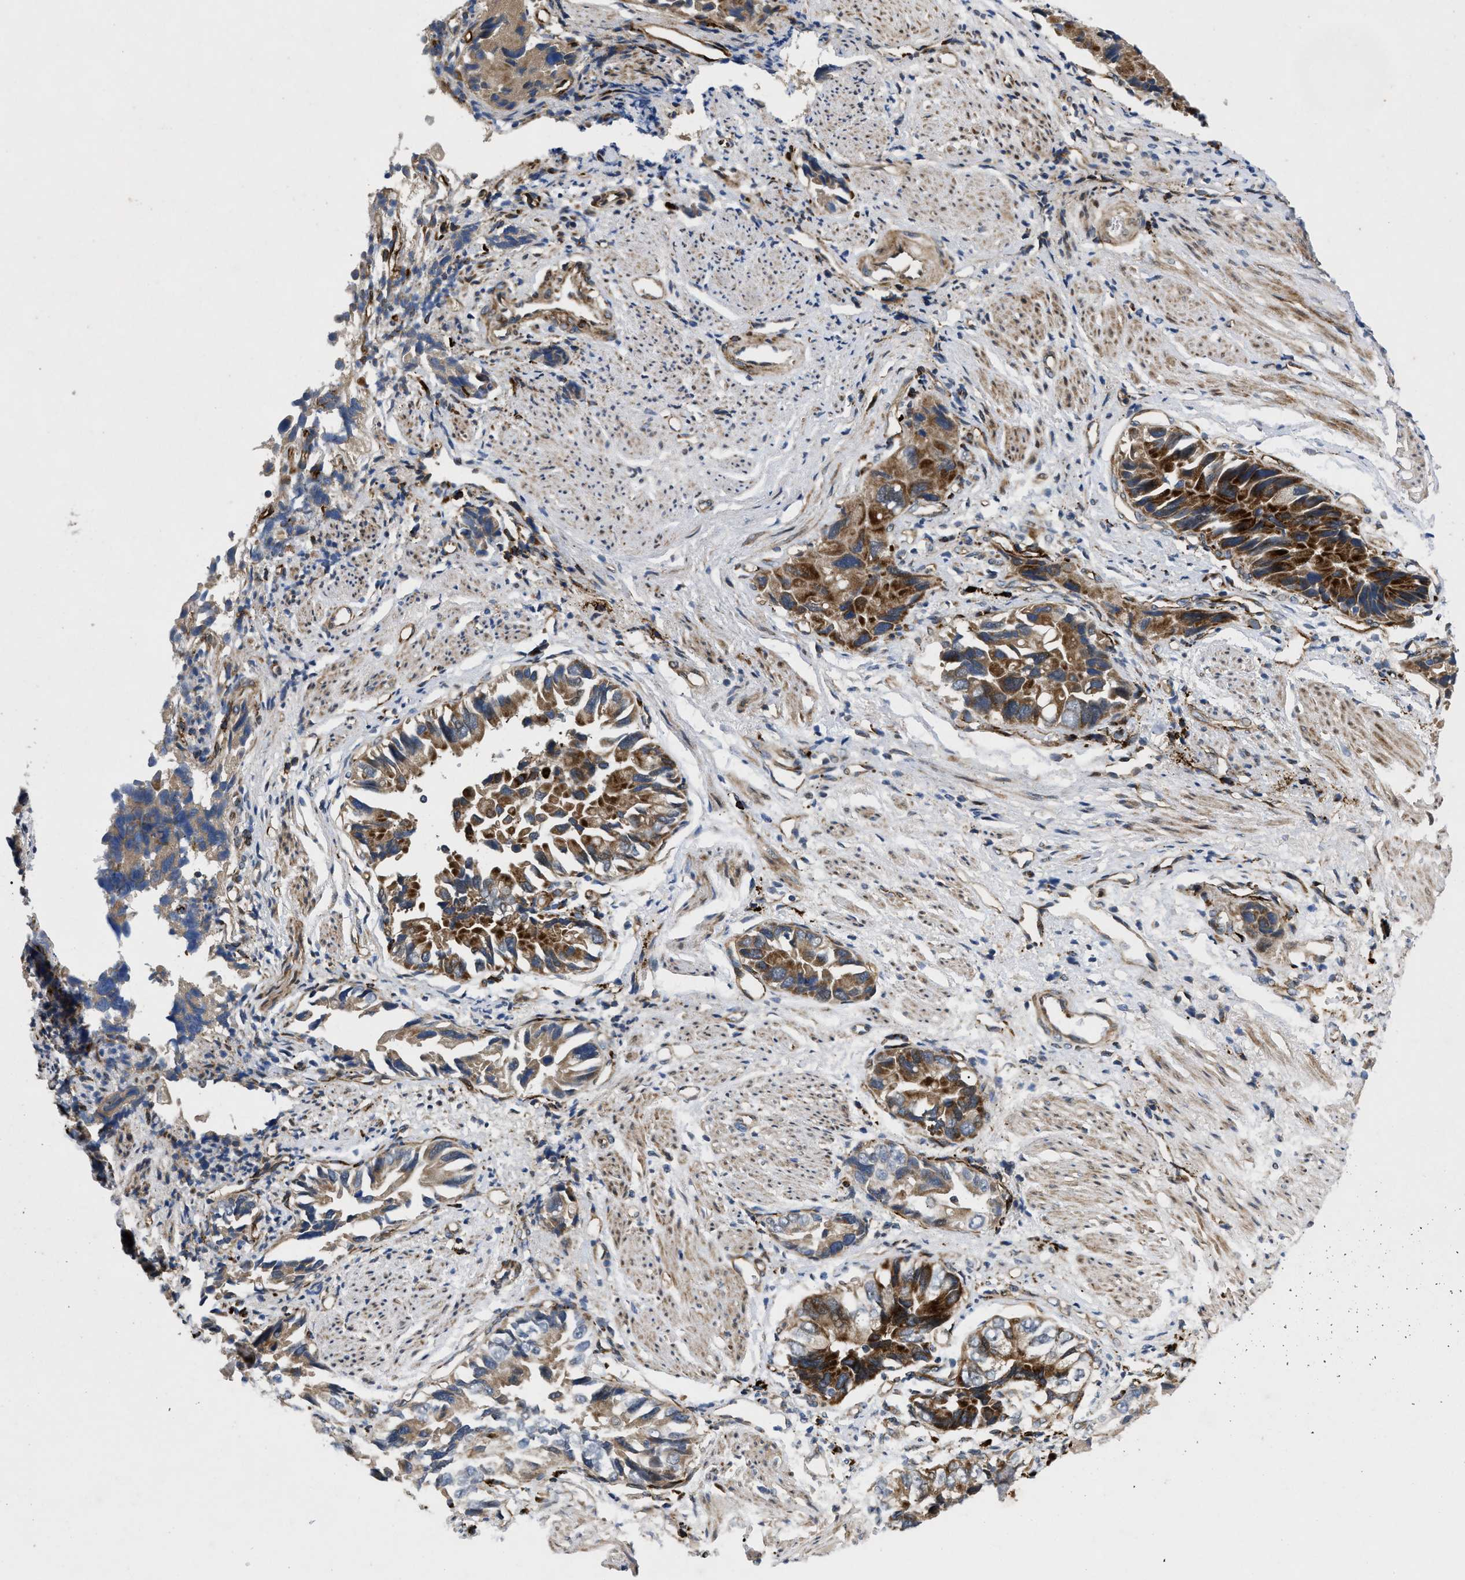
{"staining": {"intensity": "moderate", "quantity": ">75%", "location": "cytoplasmic/membranous"}, "tissue": "liver cancer", "cell_type": "Tumor cells", "image_type": "cancer", "snomed": [{"axis": "morphology", "description": "Cholangiocarcinoma"}, {"axis": "topography", "description": "Liver"}], "caption": "Immunohistochemical staining of liver cholangiocarcinoma reveals moderate cytoplasmic/membranous protein staining in about >75% of tumor cells. (Stains: DAB in brown, nuclei in blue, Microscopy: brightfield microscopy at high magnification).", "gene": "HSPA12B", "patient": {"sex": "female", "age": 79}}